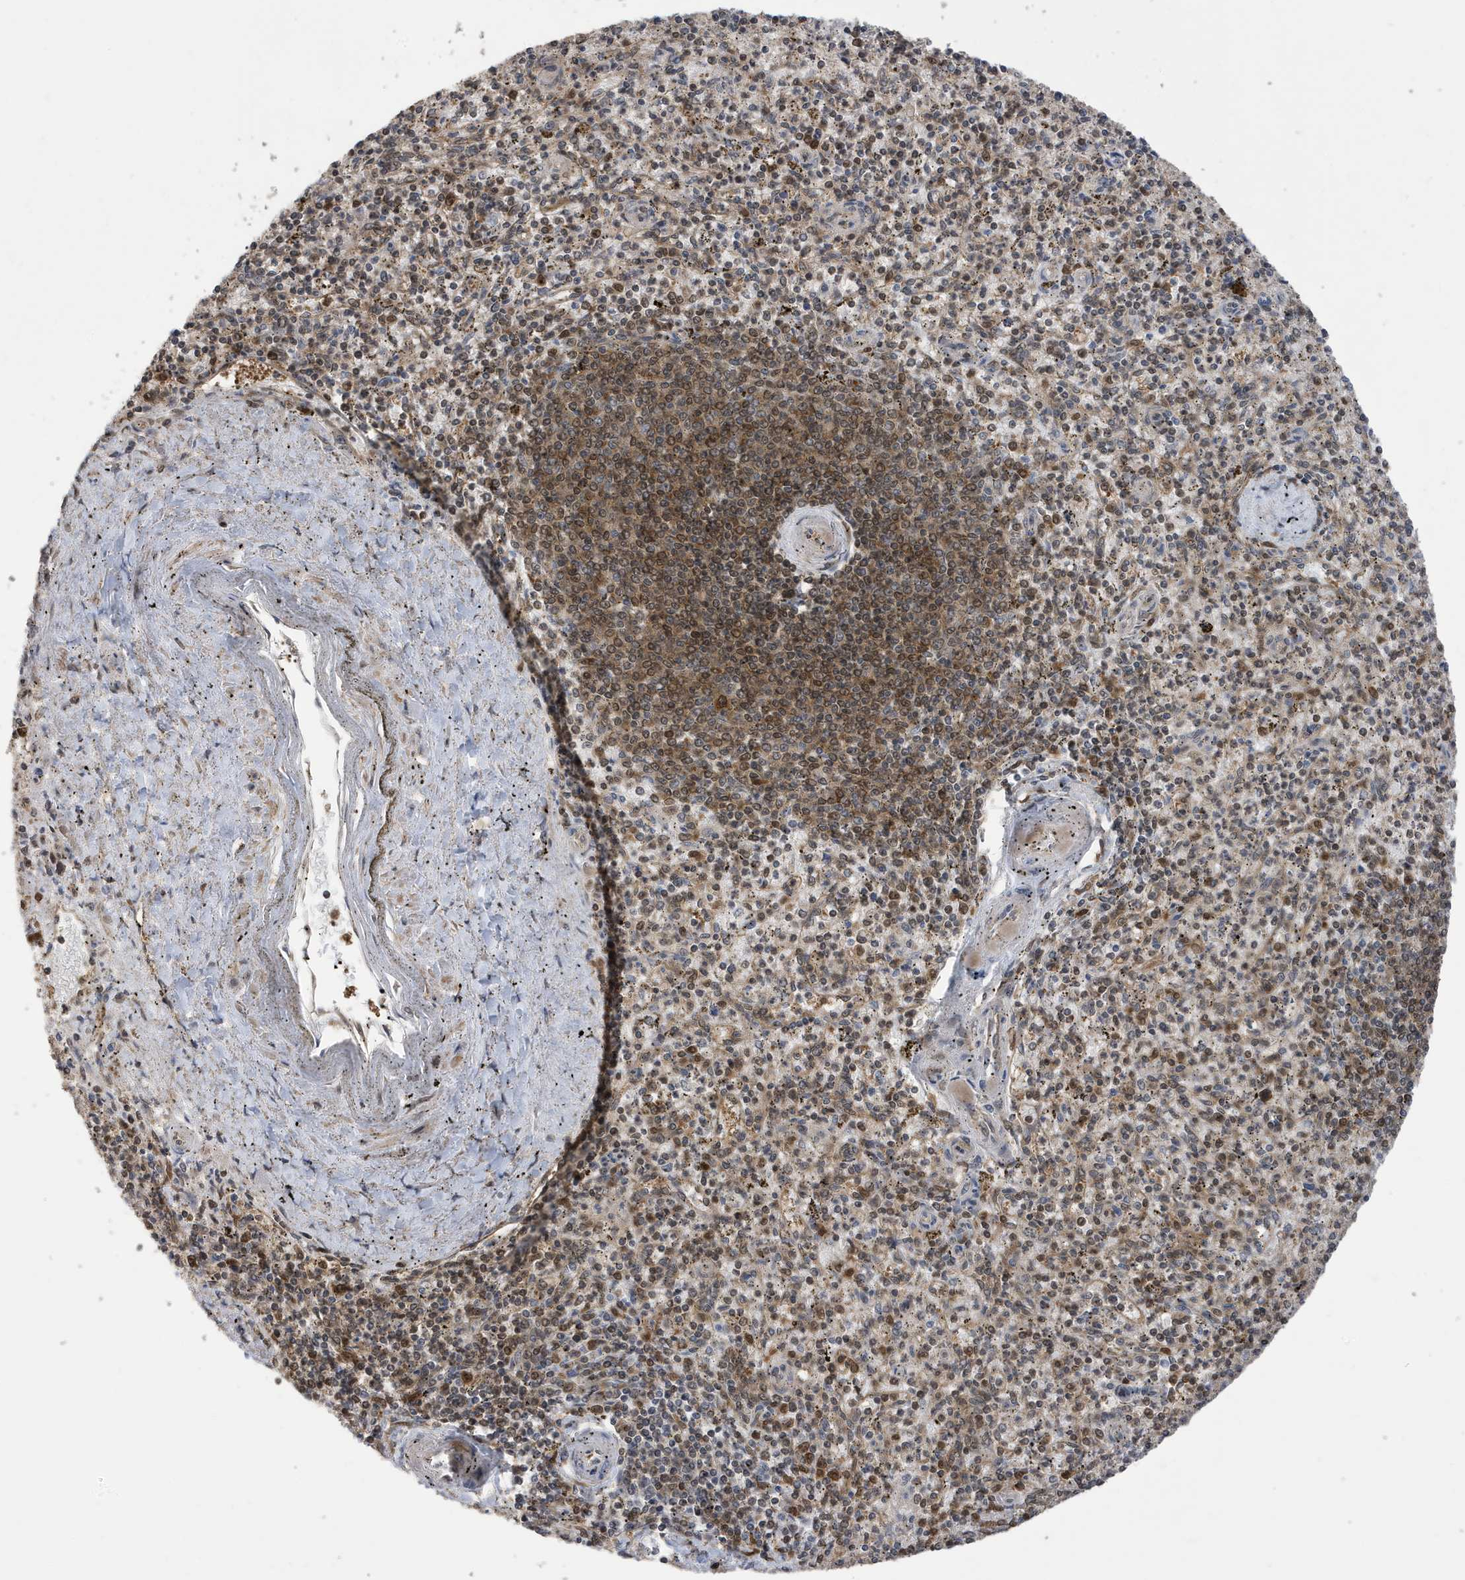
{"staining": {"intensity": "moderate", "quantity": "25%-75%", "location": "cytoplasmic/membranous,nuclear"}, "tissue": "spleen", "cell_type": "Cells in red pulp", "image_type": "normal", "snomed": [{"axis": "morphology", "description": "Normal tissue, NOS"}, {"axis": "topography", "description": "Spleen"}], "caption": "Cells in red pulp demonstrate medium levels of moderate cytoplasmic/membranous,nuclear positivity in approximately 25%-75% of cells in normal spleen.", "gene": "UBQLN1", "patient": {"sex": "male", "age": 72}}